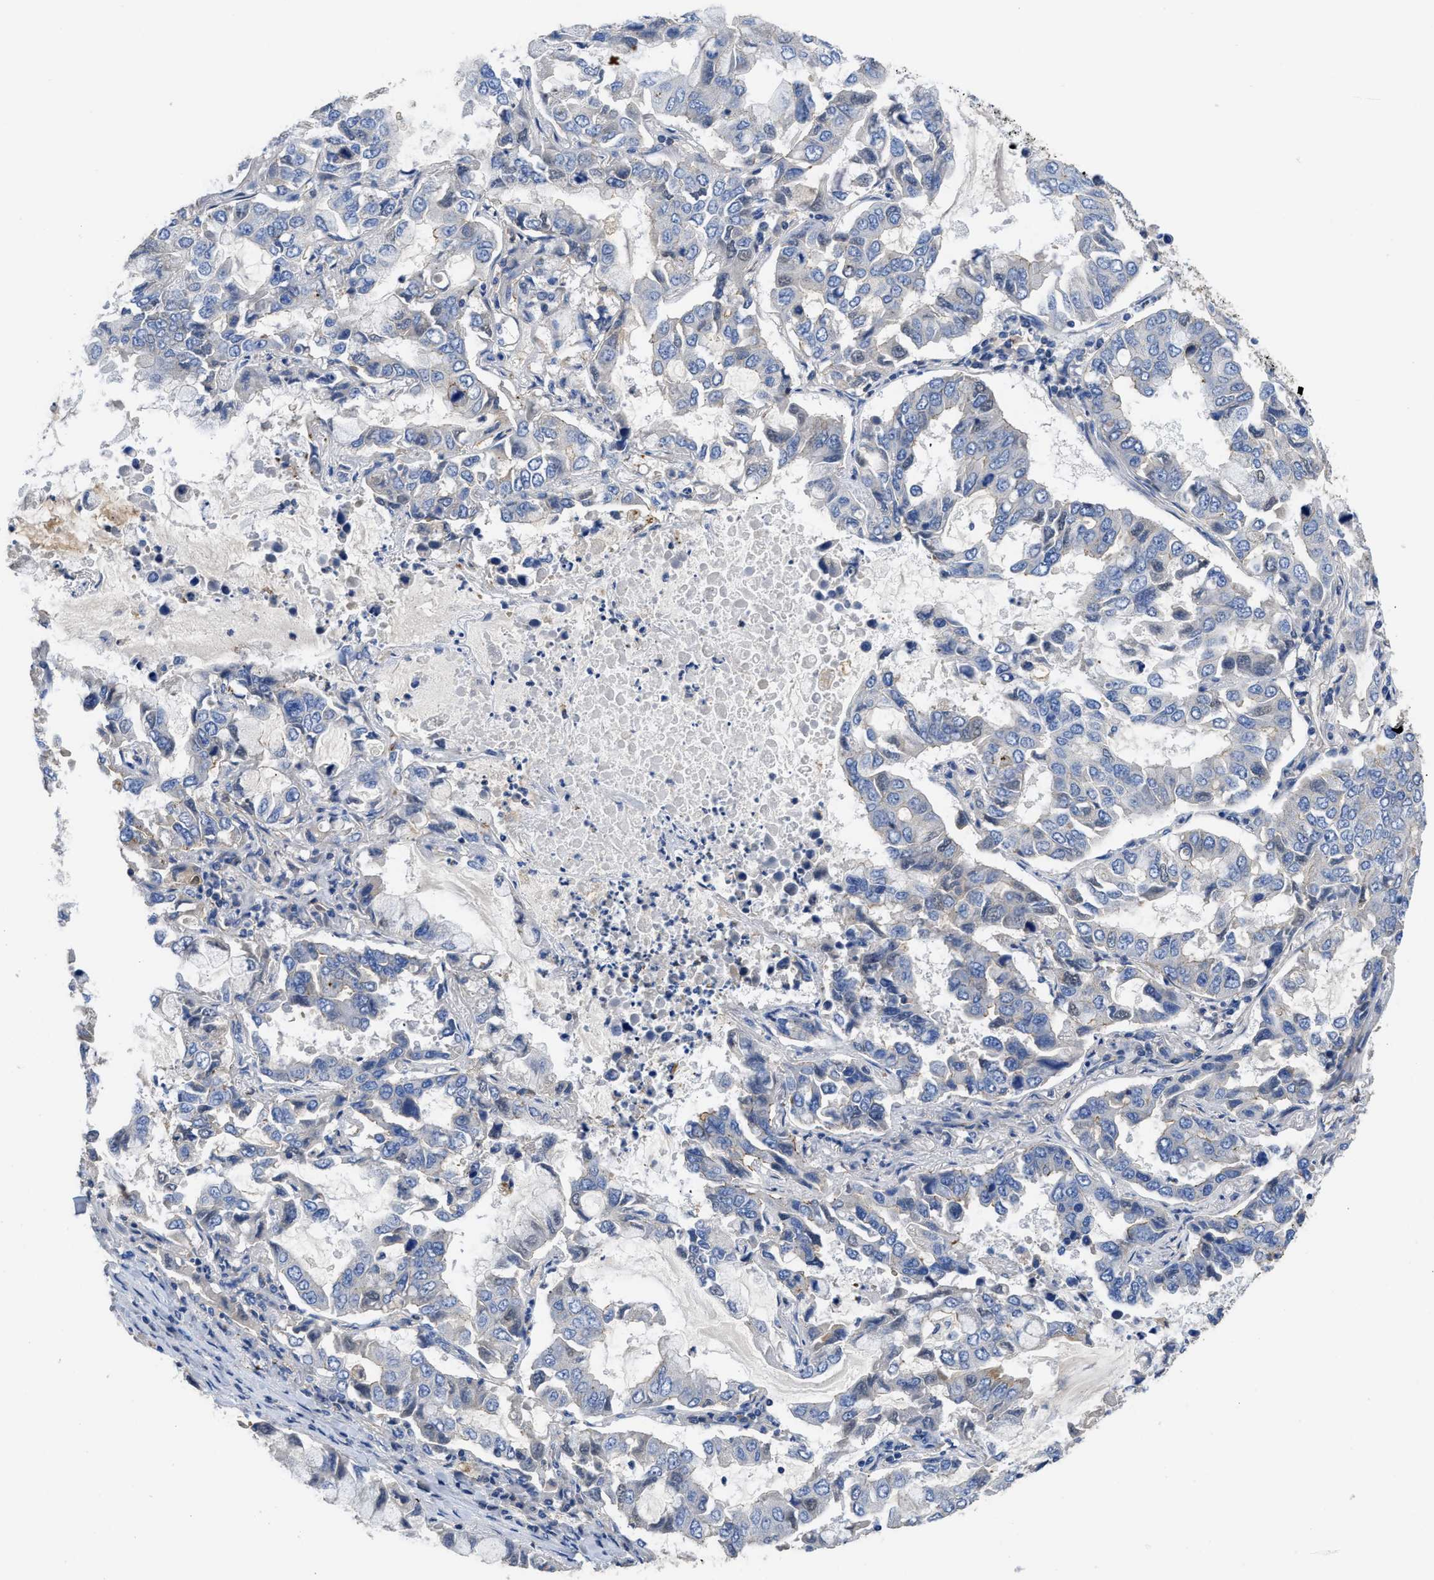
{"staining": {"intensity": "negative", "quantity": "none", "location": "none"}, "tissue": "lung cancer", "cell_type": "Tumor cells", "image_type": "cancer", "snomed": [{"axis": "morphology", "description": "Adenocarcinoma, NOS"}, {"axis": "topography", "description": "Lung"}], "caption": "Lung adenocarcinoma stained for a protein using immunohistochemistry reveals no positivity tumor cells.", "gene": "USP4", "patient": {"sex": "male", "age": 64}}